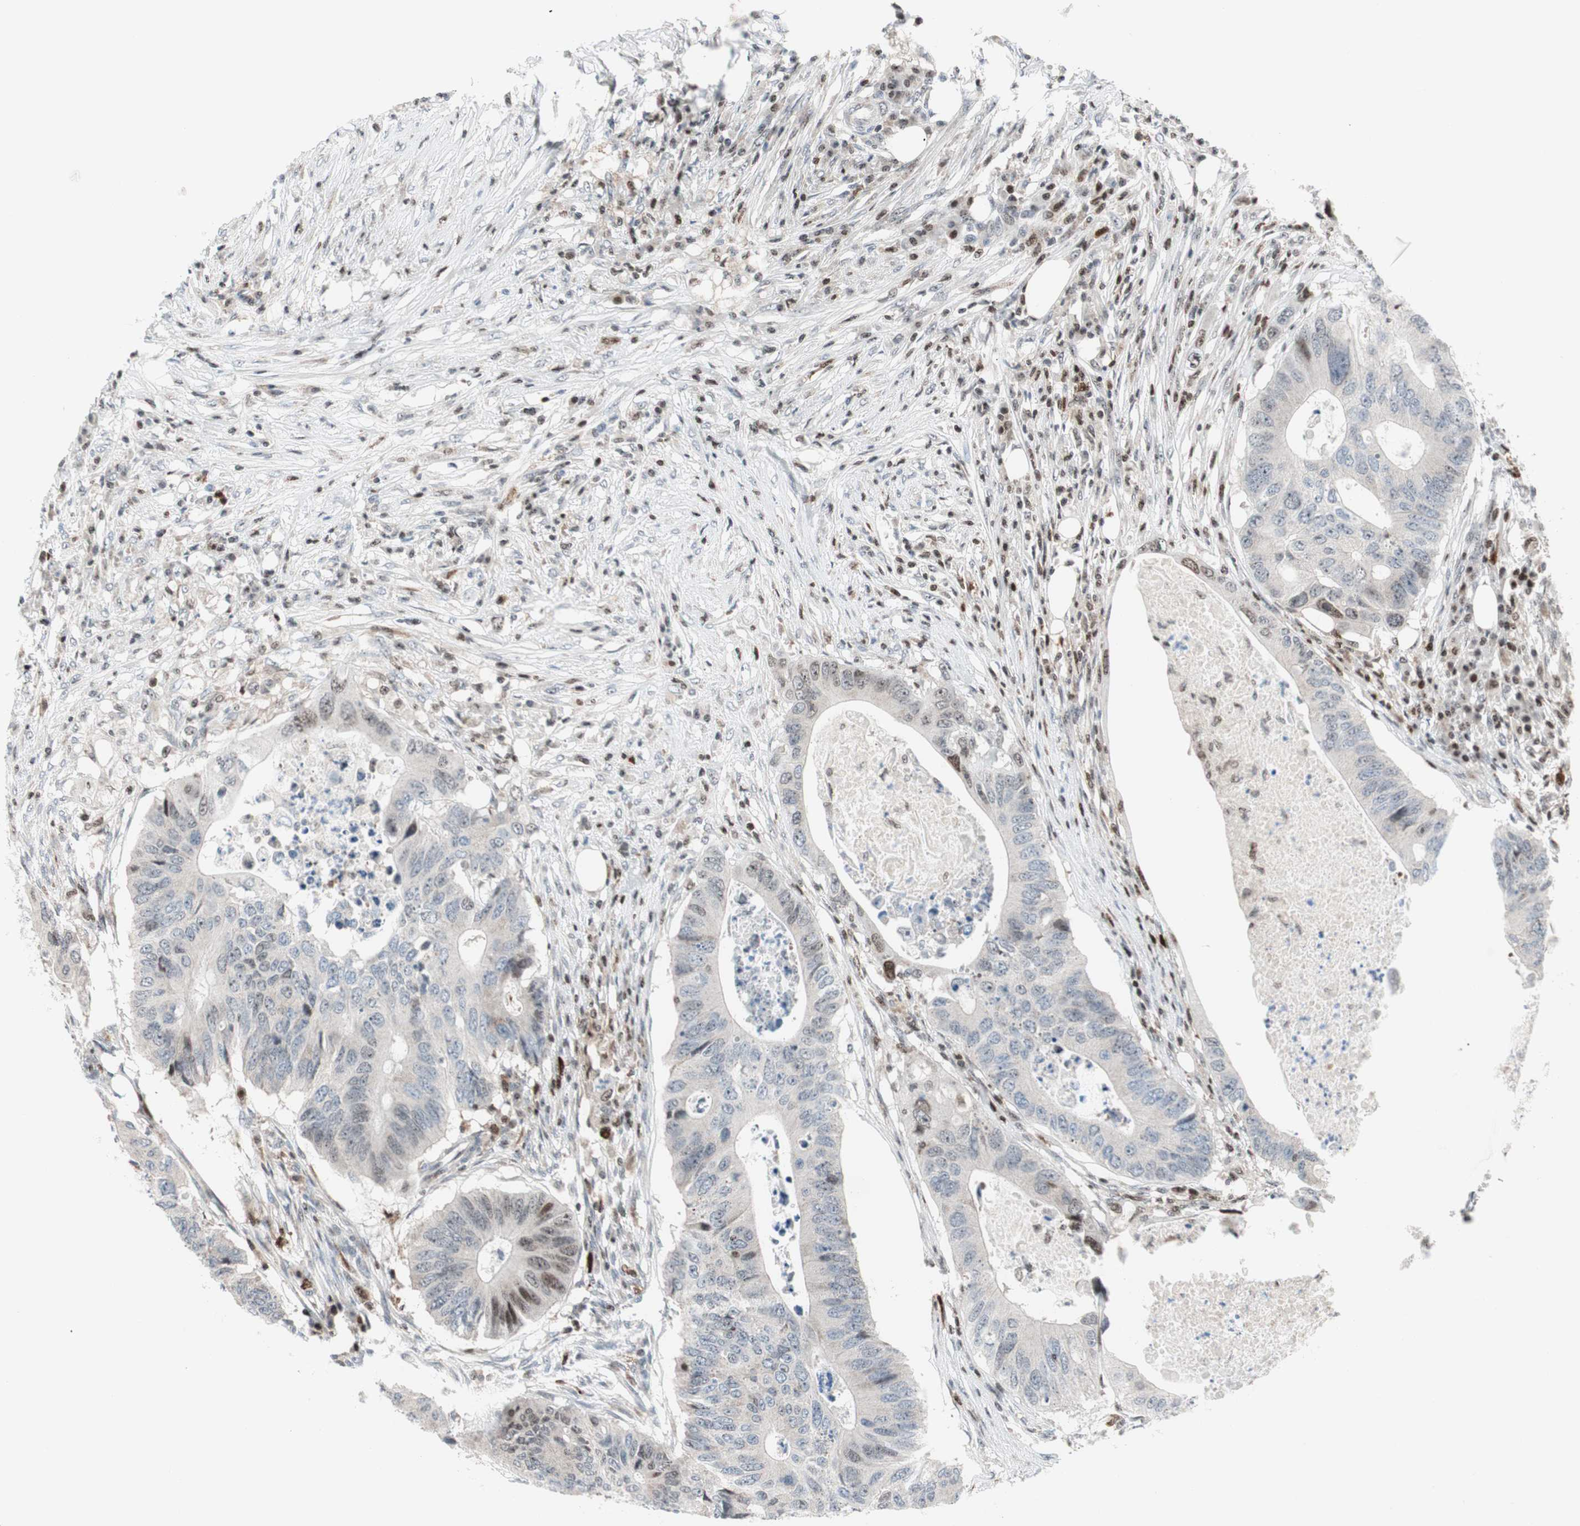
{"staining": {"intensity": "moderate", "quantity": "<25%", "location": "nuclear"}, "tissue": "colorectal cancer", "cell_type": "Tumor cells", "image_type": "cancer", "snomed": [{"axis": "morphology", "description": "Adenocarcinoma, NOS"}, {"axis": "topography", "description": "Colon"}], "caption": "There is low levels of moderate nuclear expression in tumor cells of adenocarcinoma (colorectal), as demonstrated by immunohistochemical staining (brown color).", "gene": "RGS10", "patient": {"sex": "male", "age": 71}}